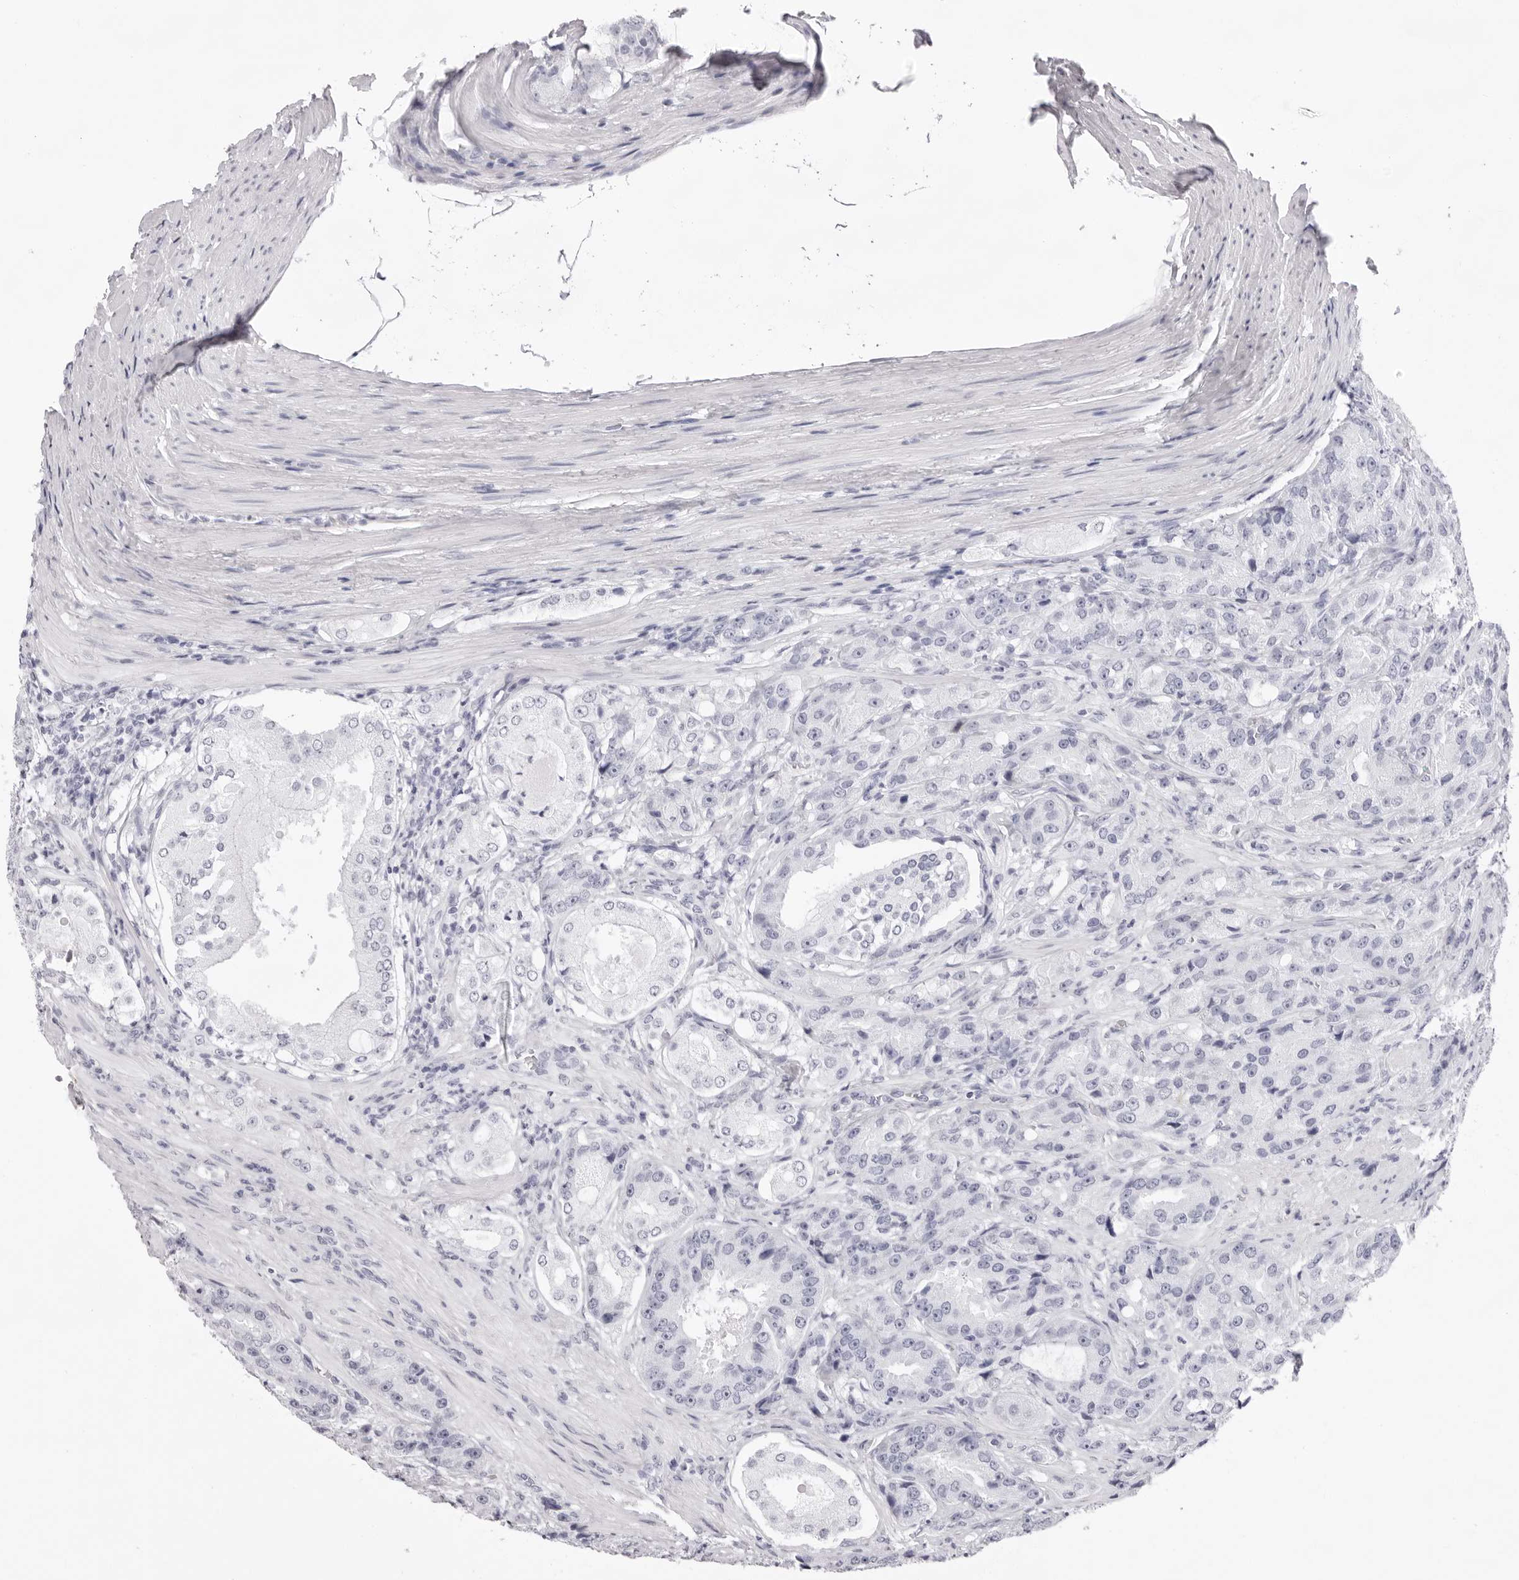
{"staining": {"intensity": "negative", "quantity": "none", "location": "none"}, "tissue": "prostate cancer", "cell_type": "Tumor cells", "image_type": "cancer", "snomed": [{"axis": "morphology", "description": "Adenocarcinoma, High grade"}, {"axis": "topography", "description": "Prostate"}], "caption": "DAB (3,3'-diaminobenzidine) immunohistochemical staining of adenocarcinoma (high-grade) (prostate) shows no significant positivity in tumor cells. Nuclei are stained in blue.", "gene": "SMIM2", "patient": {"sex": "male", "age": 60}}